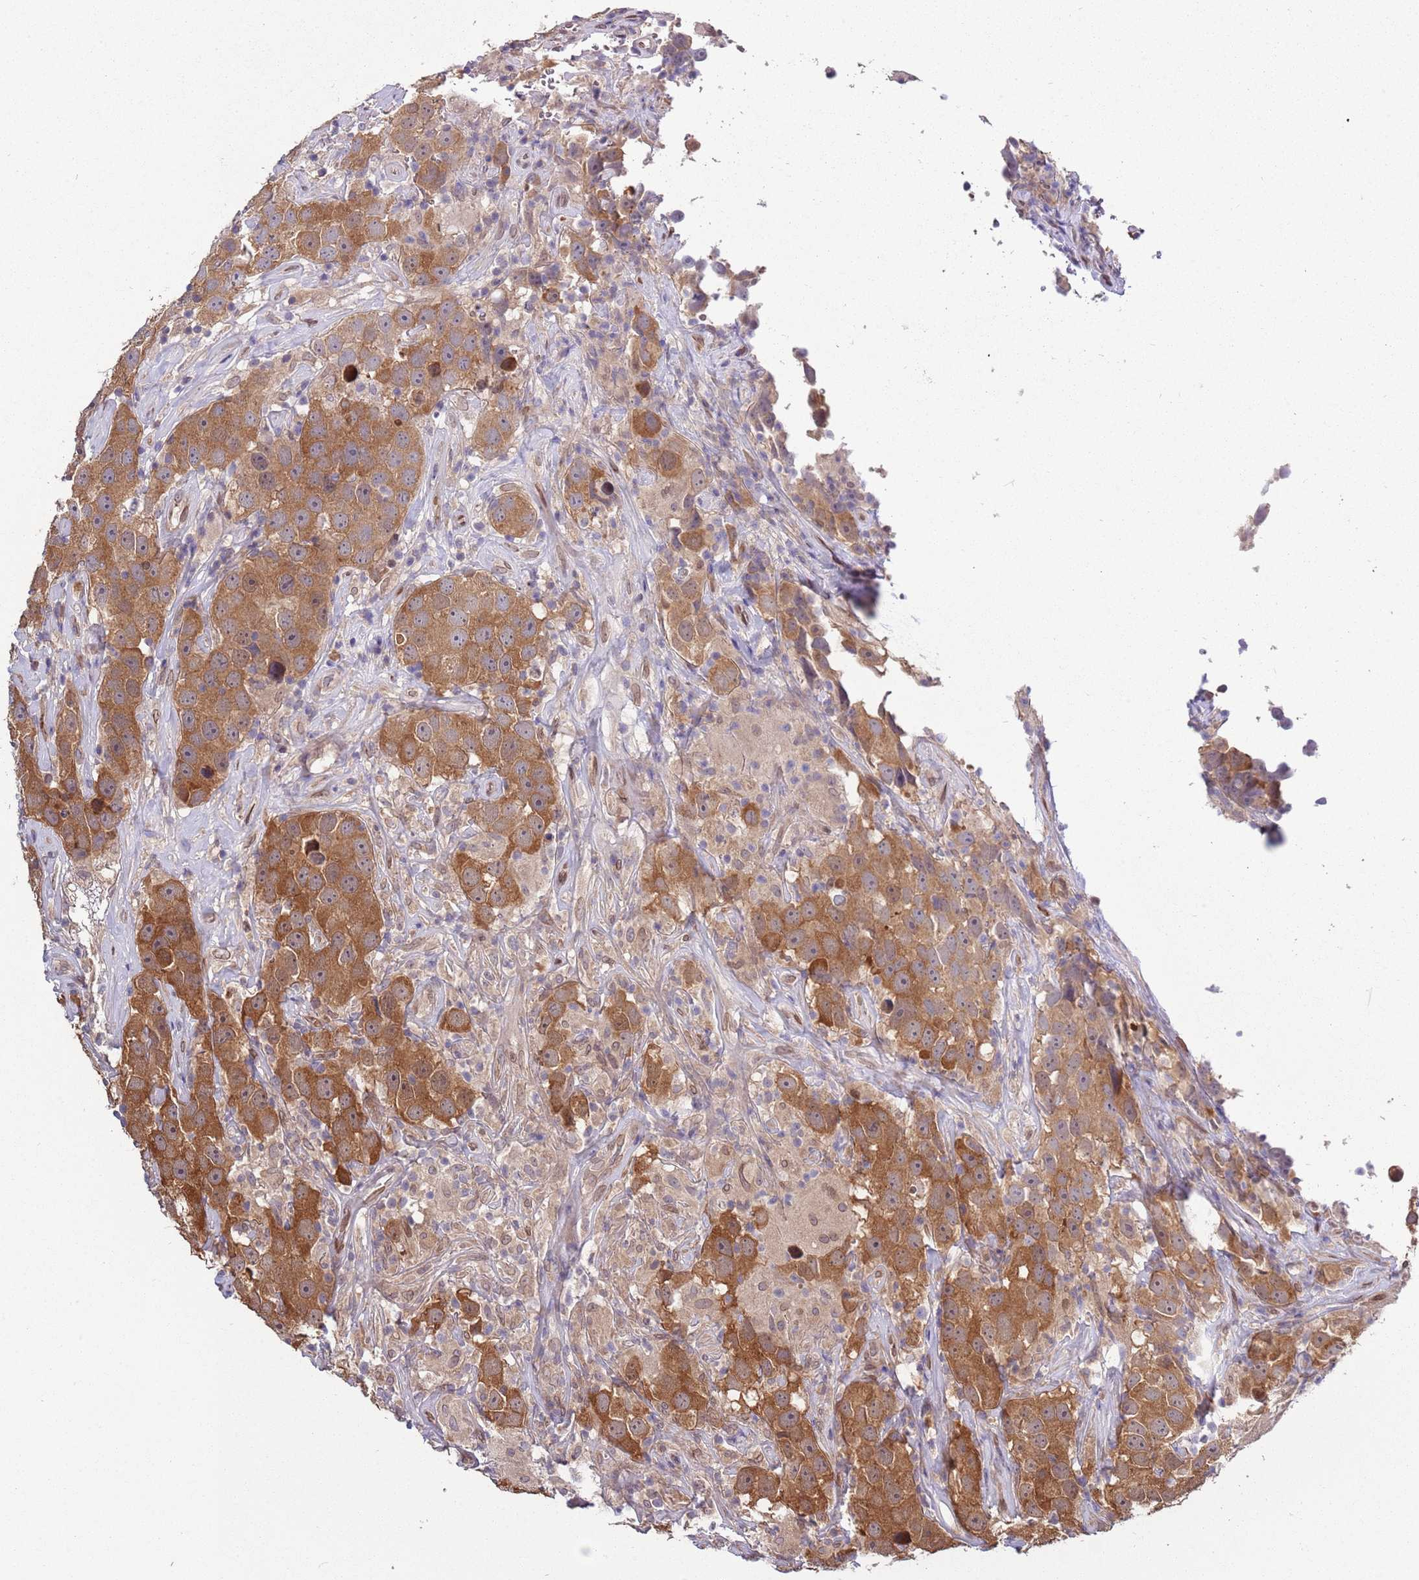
{"staining": {"intensity": "moderate", "quantity": ">75%", "location": "cytoplasmic/membranous"}, "tissue": "testis cancer", "cell_type": "Tumor cells", "image_type": "cancer", "snomed": [{"axis": "morphology", "description": "Seminoma, NOS"}, {"axis": "topography", "description": "Testis"}], "caption": "Testis seminoma stained with a protein marker shows moderate staining in tumor cells.", "gene": "ZNF665", "patient": {"sex": "male", "age": 49}}